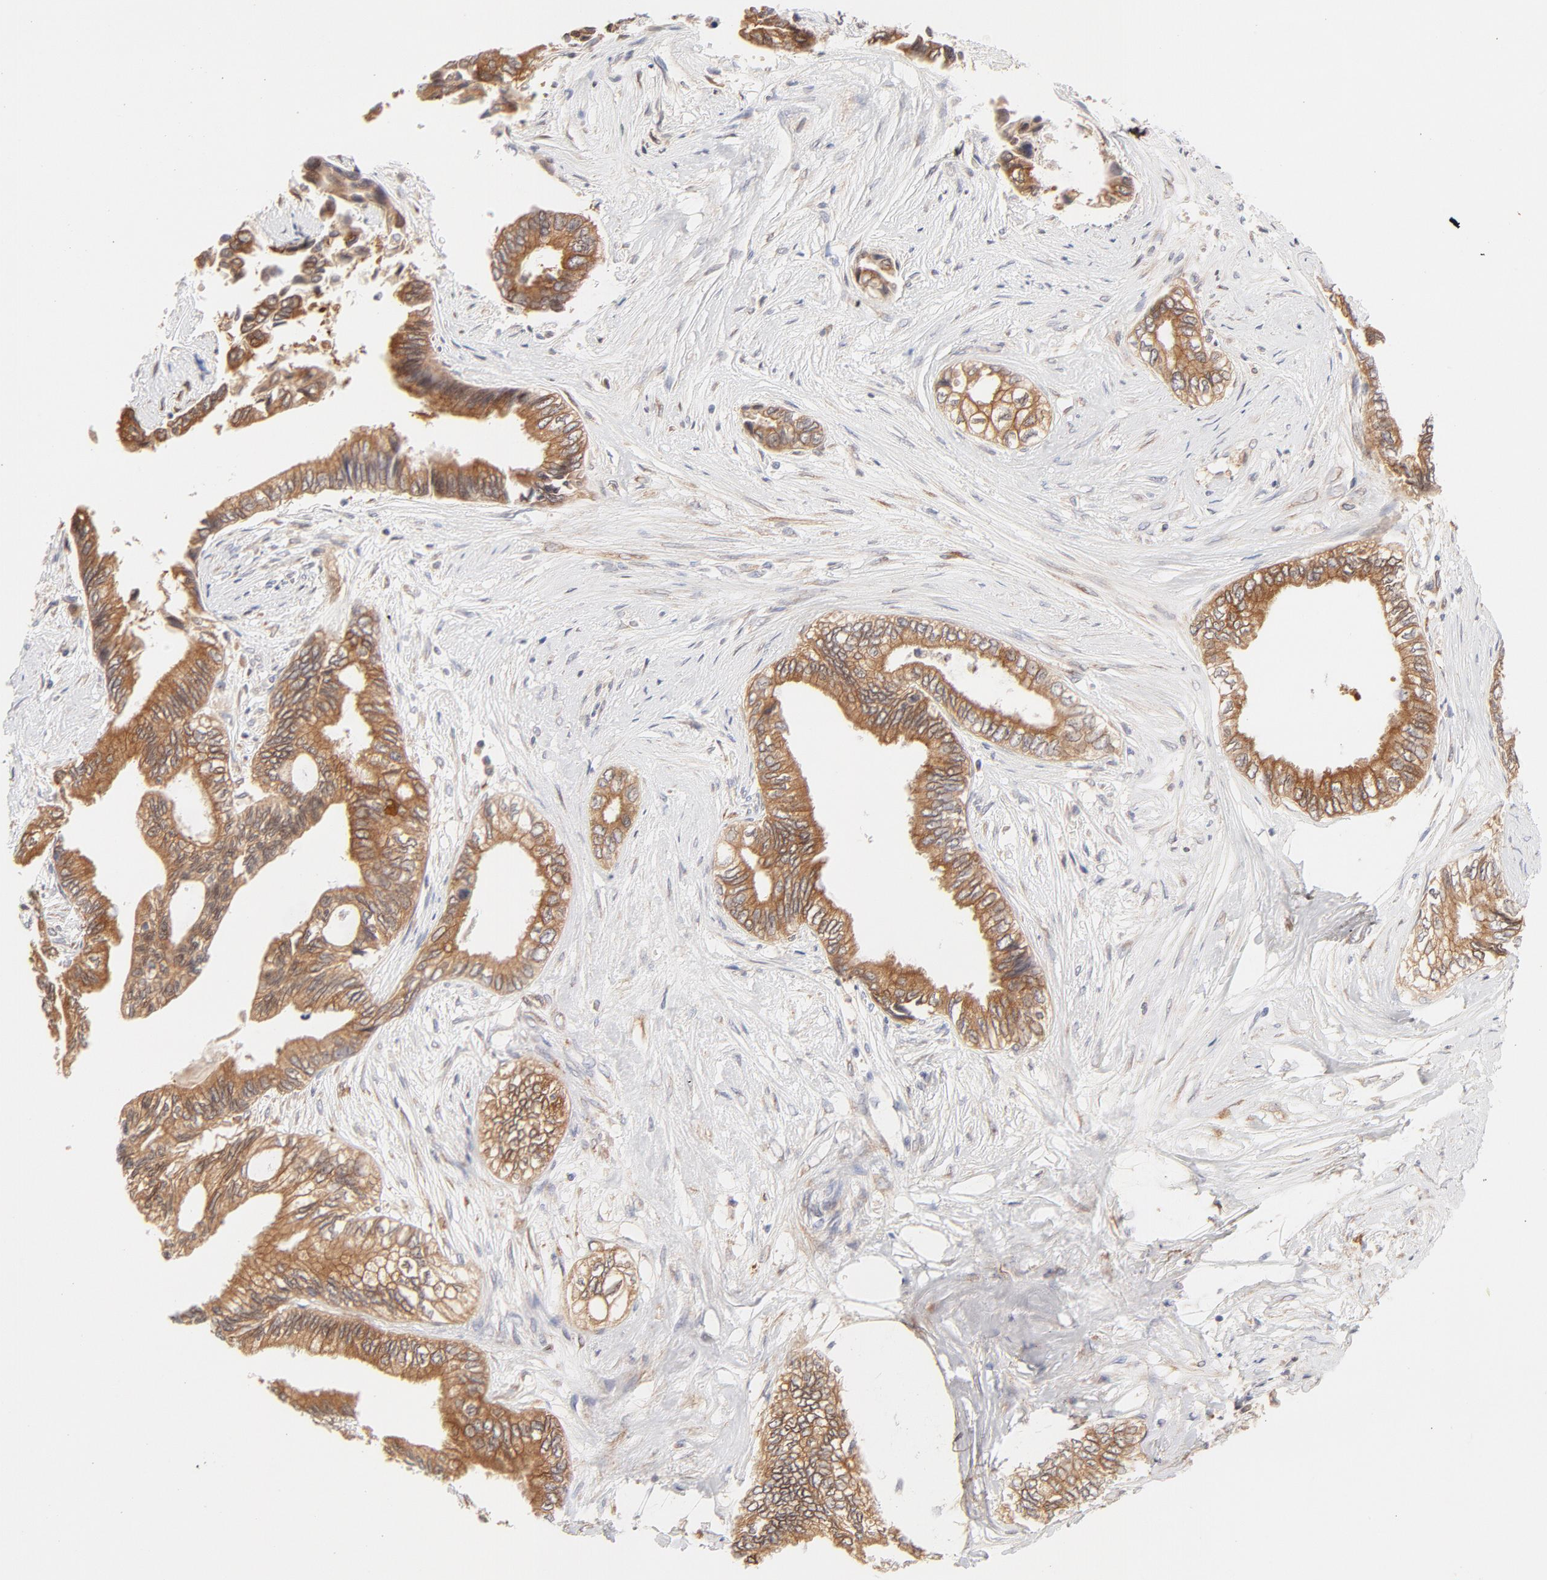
{"staining": {"intensity": "moderate", "quantity": ">75%", "location": "cytoplasmic/membranous"}, "tissue": "pancreatic cancer", "cell_type": "Tumor cells", "image_type": "cancer", "snomed": [{"axis": "morphology", "description": "Adenocarcinoma, NOS"}, {"axis": "topography", "description": "Pancreas"}], "caption": "A brown stain labels moderate cytoplasmic/membranous expression of a protein in human pancreatic adenocarcinoma tumor cells.", "gene": "RPS6KA1", "patient": {"sex": "female", "age": 66}}